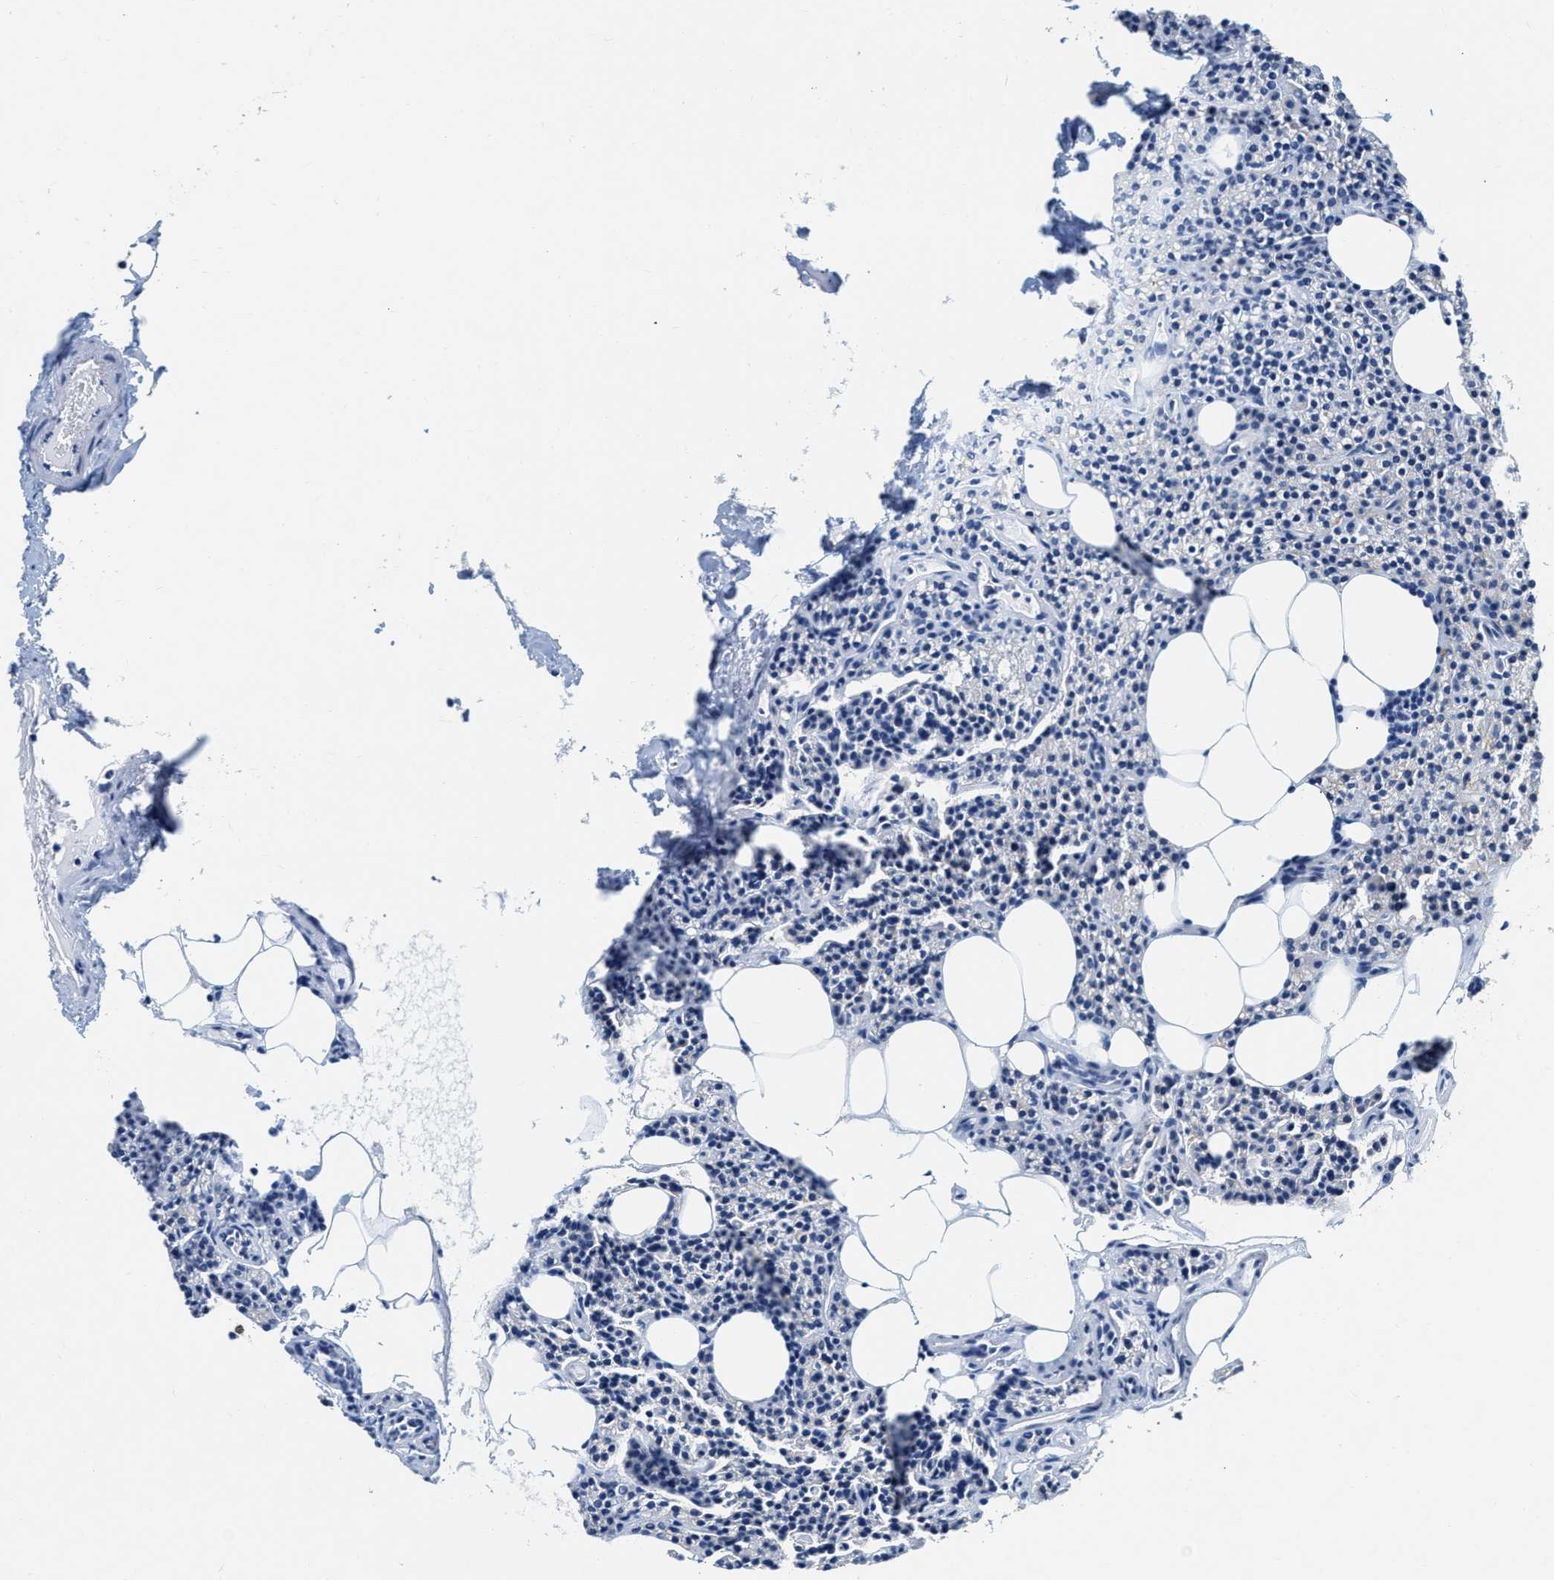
{"staining": {"intensity": "negative", "quantity": "none", "location": "none"}, "tissue": "parathyroid gland", "cell_type": "Glandular cells", "image_type": "normal", "snomed": [{"axis": "morphology", "description": "Normal tissue, NOS"}, {"axis": "morphology", "description": "Adenoma, NOS"}, {"axis": "topography", "description": "Parathyroid gland"}], "caption": "Immunohistochemistry of normal human parathyroid gland reveals no staining in glandular cells. (DAB immunohistochemistry (IHC) visualized using brightfield microscopy, high magnification).", "gene": "EIF2AK2", "patient": {"sex": "female", "age": 70}}